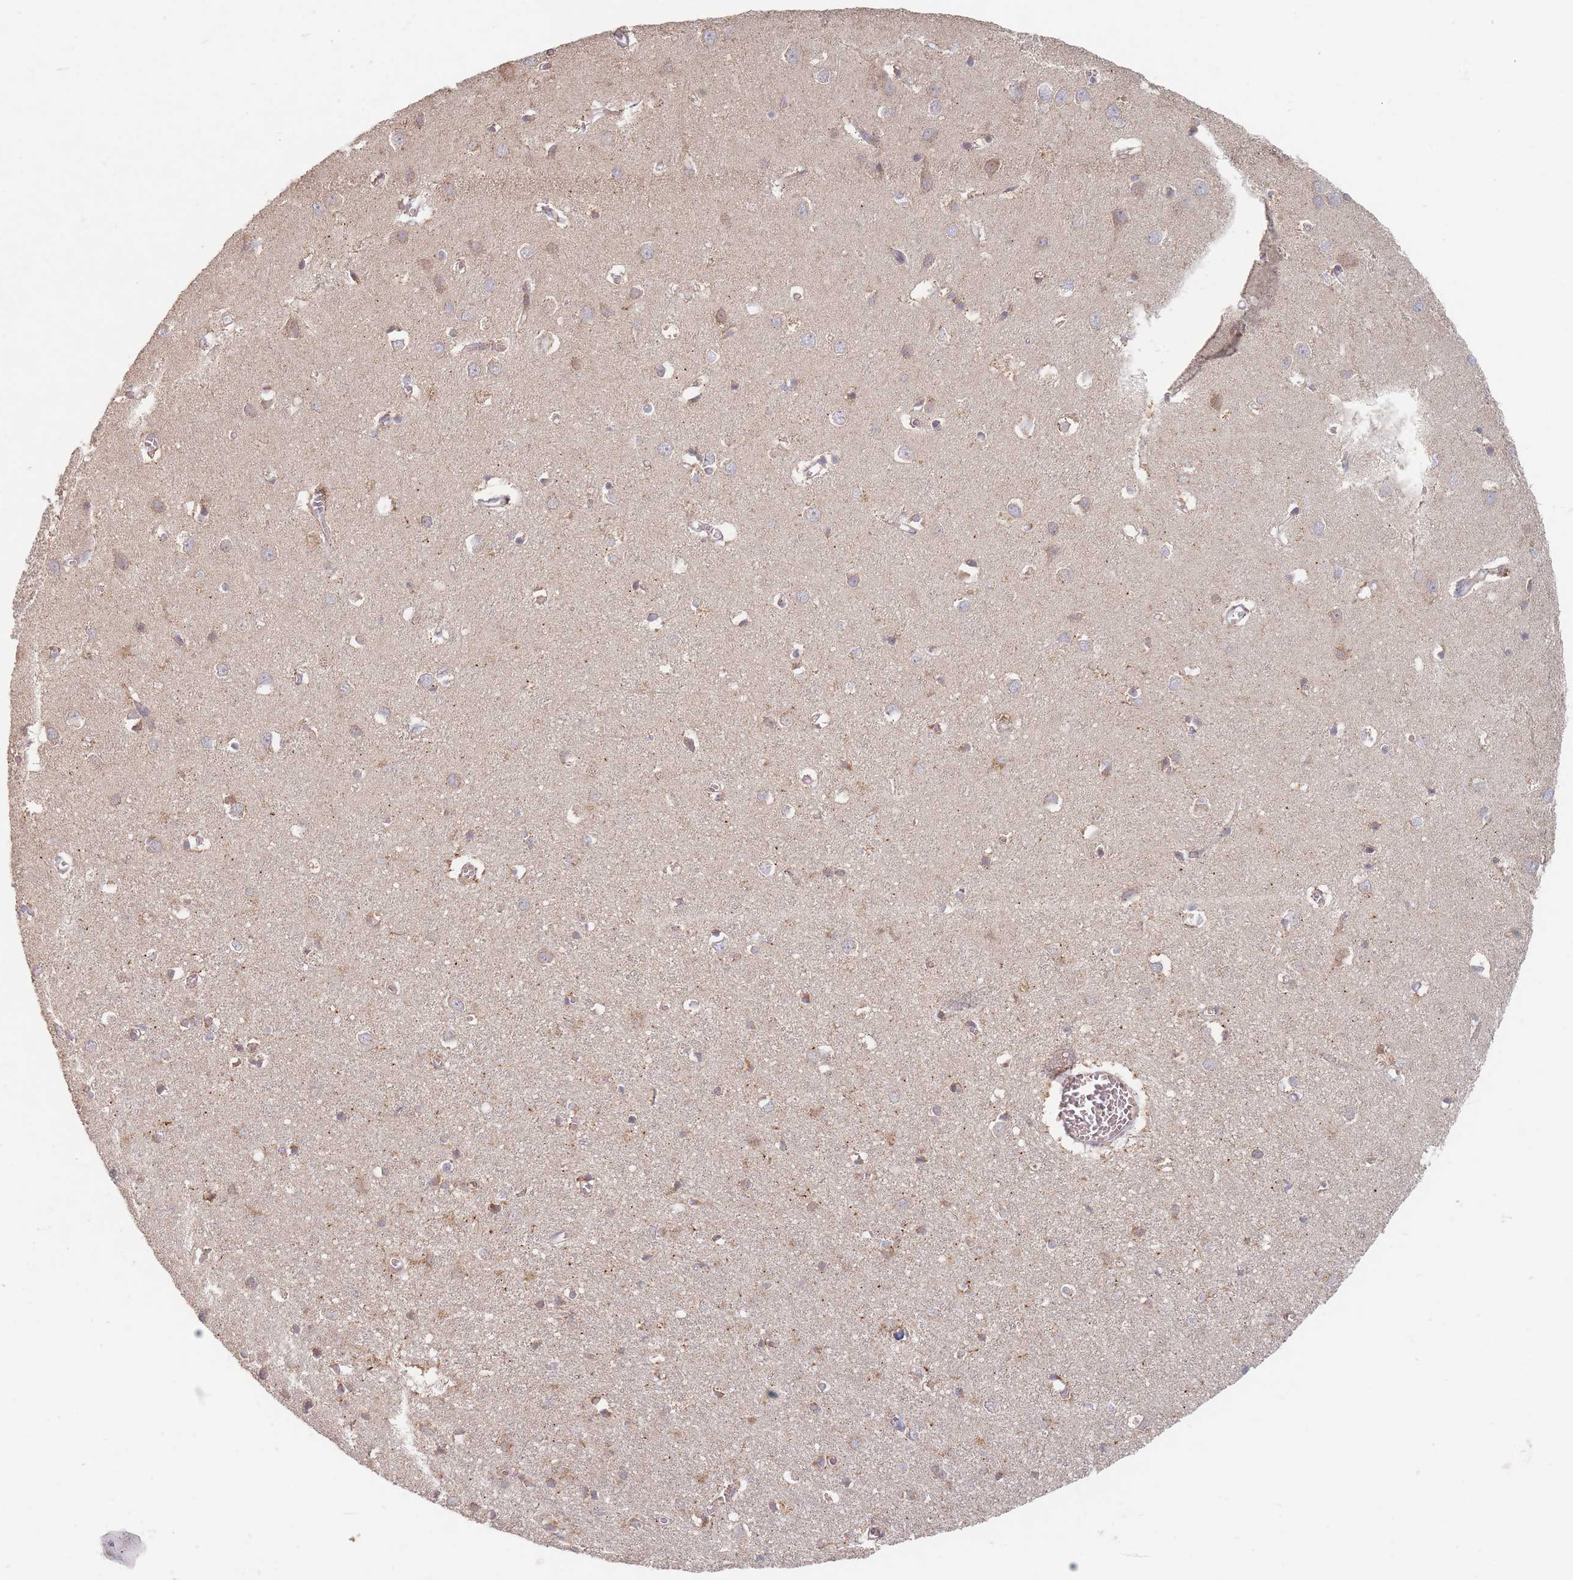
{"staining": {"intensity": "weak", "quantity": "<25%", "location": "cytoplasmic/membranous"}, "tissue": "cerebral cortex", "cell_type": "Endothelial cells", "image_type": "normal", "snomed": [{"axis": "morphology", "description": "Normal tissue, NOS"}, {"axis": "topography", "description": "Cerebral cortex"}], "caption": "Cerebral cortex was stained to show a protein in brown. There is no significant staining in endothelial cells. (Immunohistochemistry (ihc), brightfield microscopy, high magnification).", "gene": "OR2M4", "patient": {"sex": "female", "age": 64}}